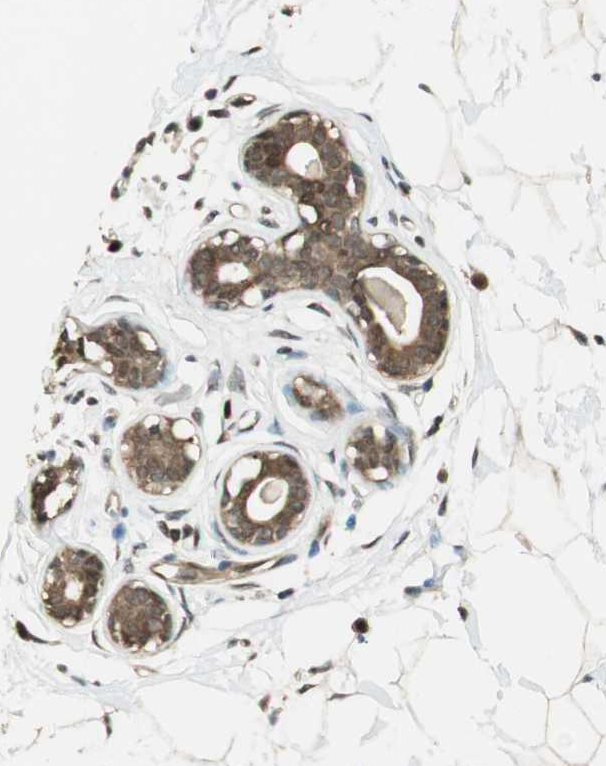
{"staining": {"intensity": "moderate", "quantity": ">75%", "location": "cytoplasmic/membranous,nuclear"}, "tissue": "breast", "cell_type": "Adipocytes", "image_type": "normal", "snomed": [{"axis": "morphology", "description": "Normal tissue, NOS"}, {"axis": "topography", "description": "Breast"}], "caption": "Moderate cytoplasmic/membranous,nuclear expression for a protein is identified in about >75% of adipocytes of unremarkable breast using immunohistochemistry (IHC).", "gene": "ENSG00000268870", "patient": {"sex": "female", "age": 23}}